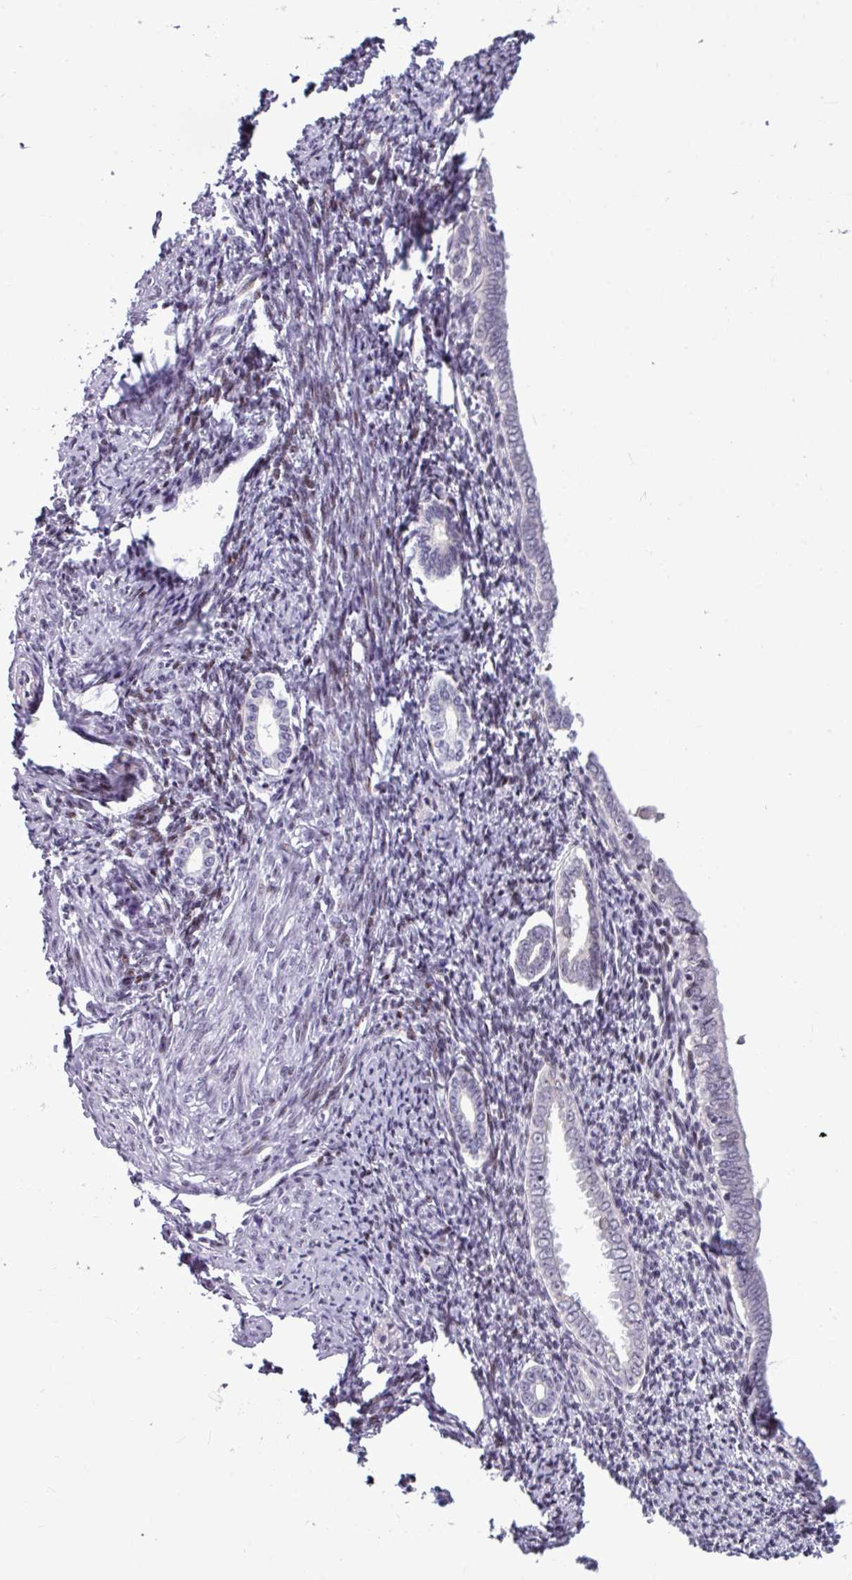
{"staining": {"intensity": "negative", "quantity": "none", "location": "none"}, "tissue": "endometrium", "cell_type": "Cells in endometrial stroma", "image_type": "normal", "snomed": [{"axis": "morphology", "description": "Normal tissue, NOS"}, {"axis": "topography", "description": "Endometrium"}], "caption": "The immunohistochemistry photomicrograph has no significant positivity in cells in endometrial stroma of endometrium. The staining is performed using DAB (3,3'-diaminobenzidine) brown chromogen with nuclei counter-stained in using hematoxylin.", "gene": "SLC66A2", "patient": {"sex": "female", "age": 63}}